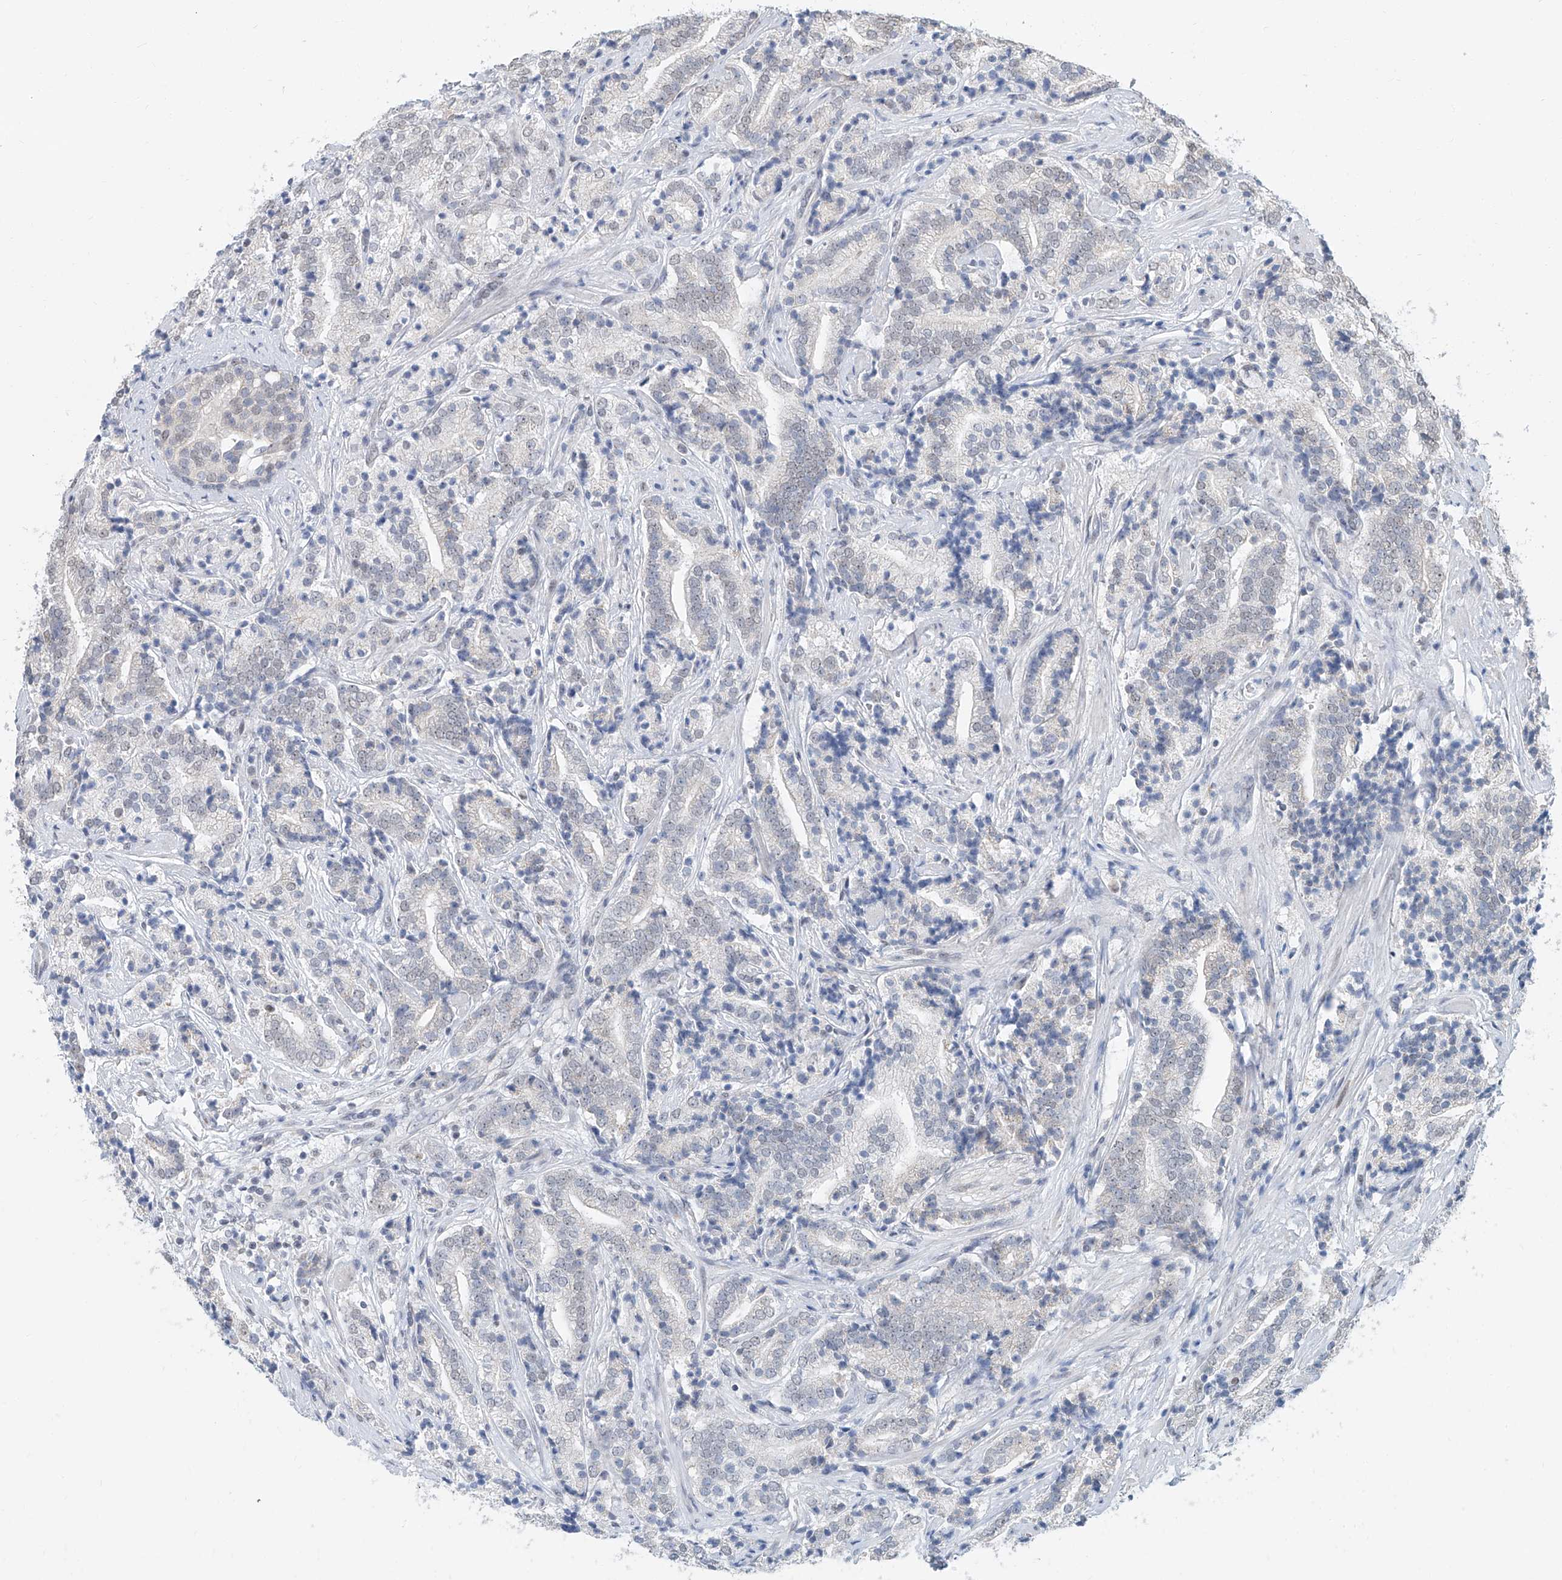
{"staining": {"intensity": "weak", "quantity": "<25%", "location": "nuclear"}, "tissue": "prostate cancer", "cell_type": "Tumor cells", "image_type": "cancer", "snomed": [{"axis": "morphology", "description": "Adenocarcinoma, High grade"}, {"axis": "topography", "description": "Prostate"}], "caption": "Prostate cancer stained for a protein using IHC demonstrates no expression tumor cells.", "gene": "SDE2", "patient": {"sex": "male", "age": 57}}